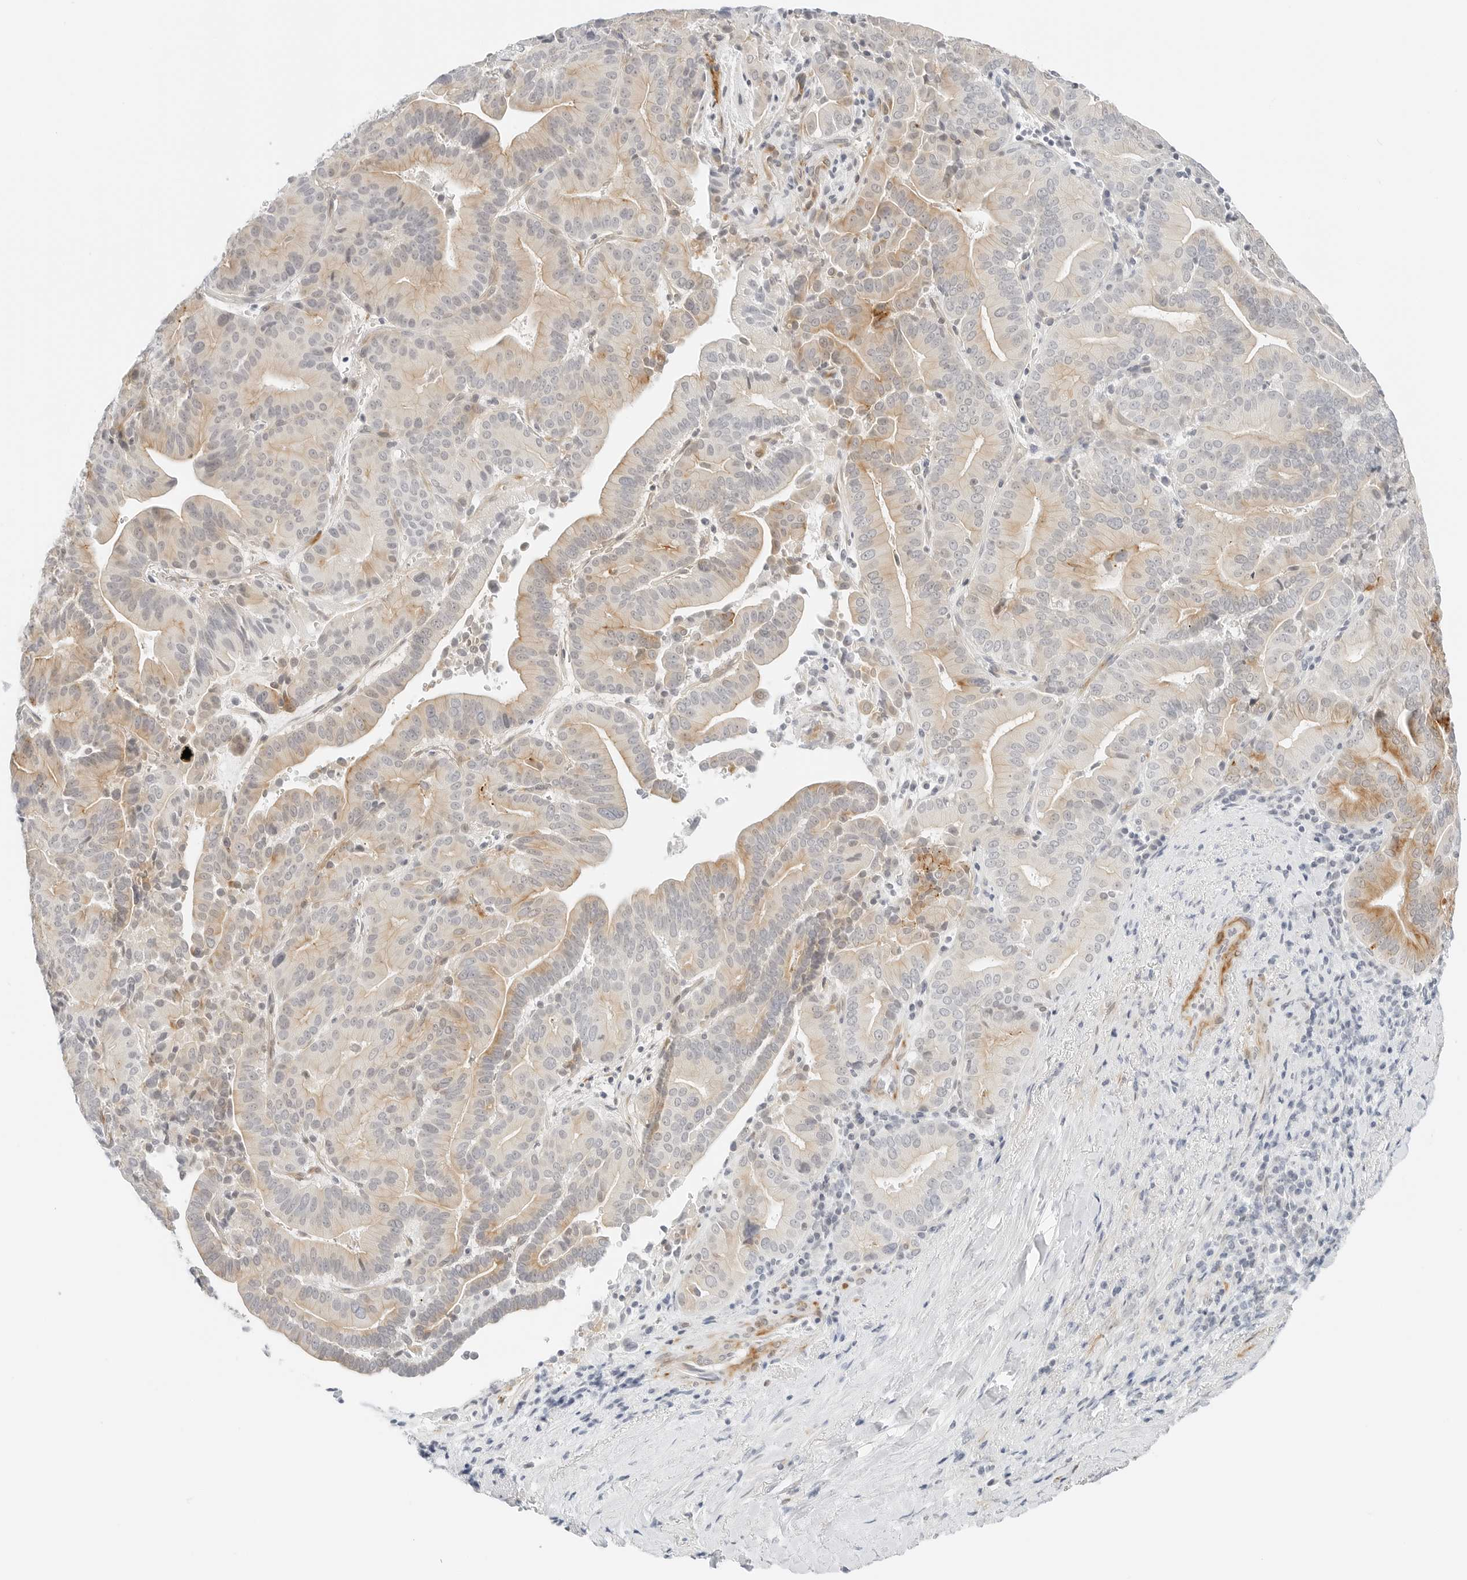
{"staining": {"intensity": "weak", "quantity": ">75%", "location": "cytoplasmic/membranous"}, "tissue": "liver cancer", "cell_type": "Tumor cells", "image_type": "cancer", "snomed": [{"axis": "morphology", "description": "Cholangiocarcinoma"}, {"axis": "topography", "description": "Liver"}], "caption": "IHC image of human liver cholangiocarcinoma stained for a protein (brown), which reveals low levels of weak cytoplasmic/membranous expression in about >75% of tumor cells.", "gene": "IQCC", "patient": {"sex": "female", "age": 75}}